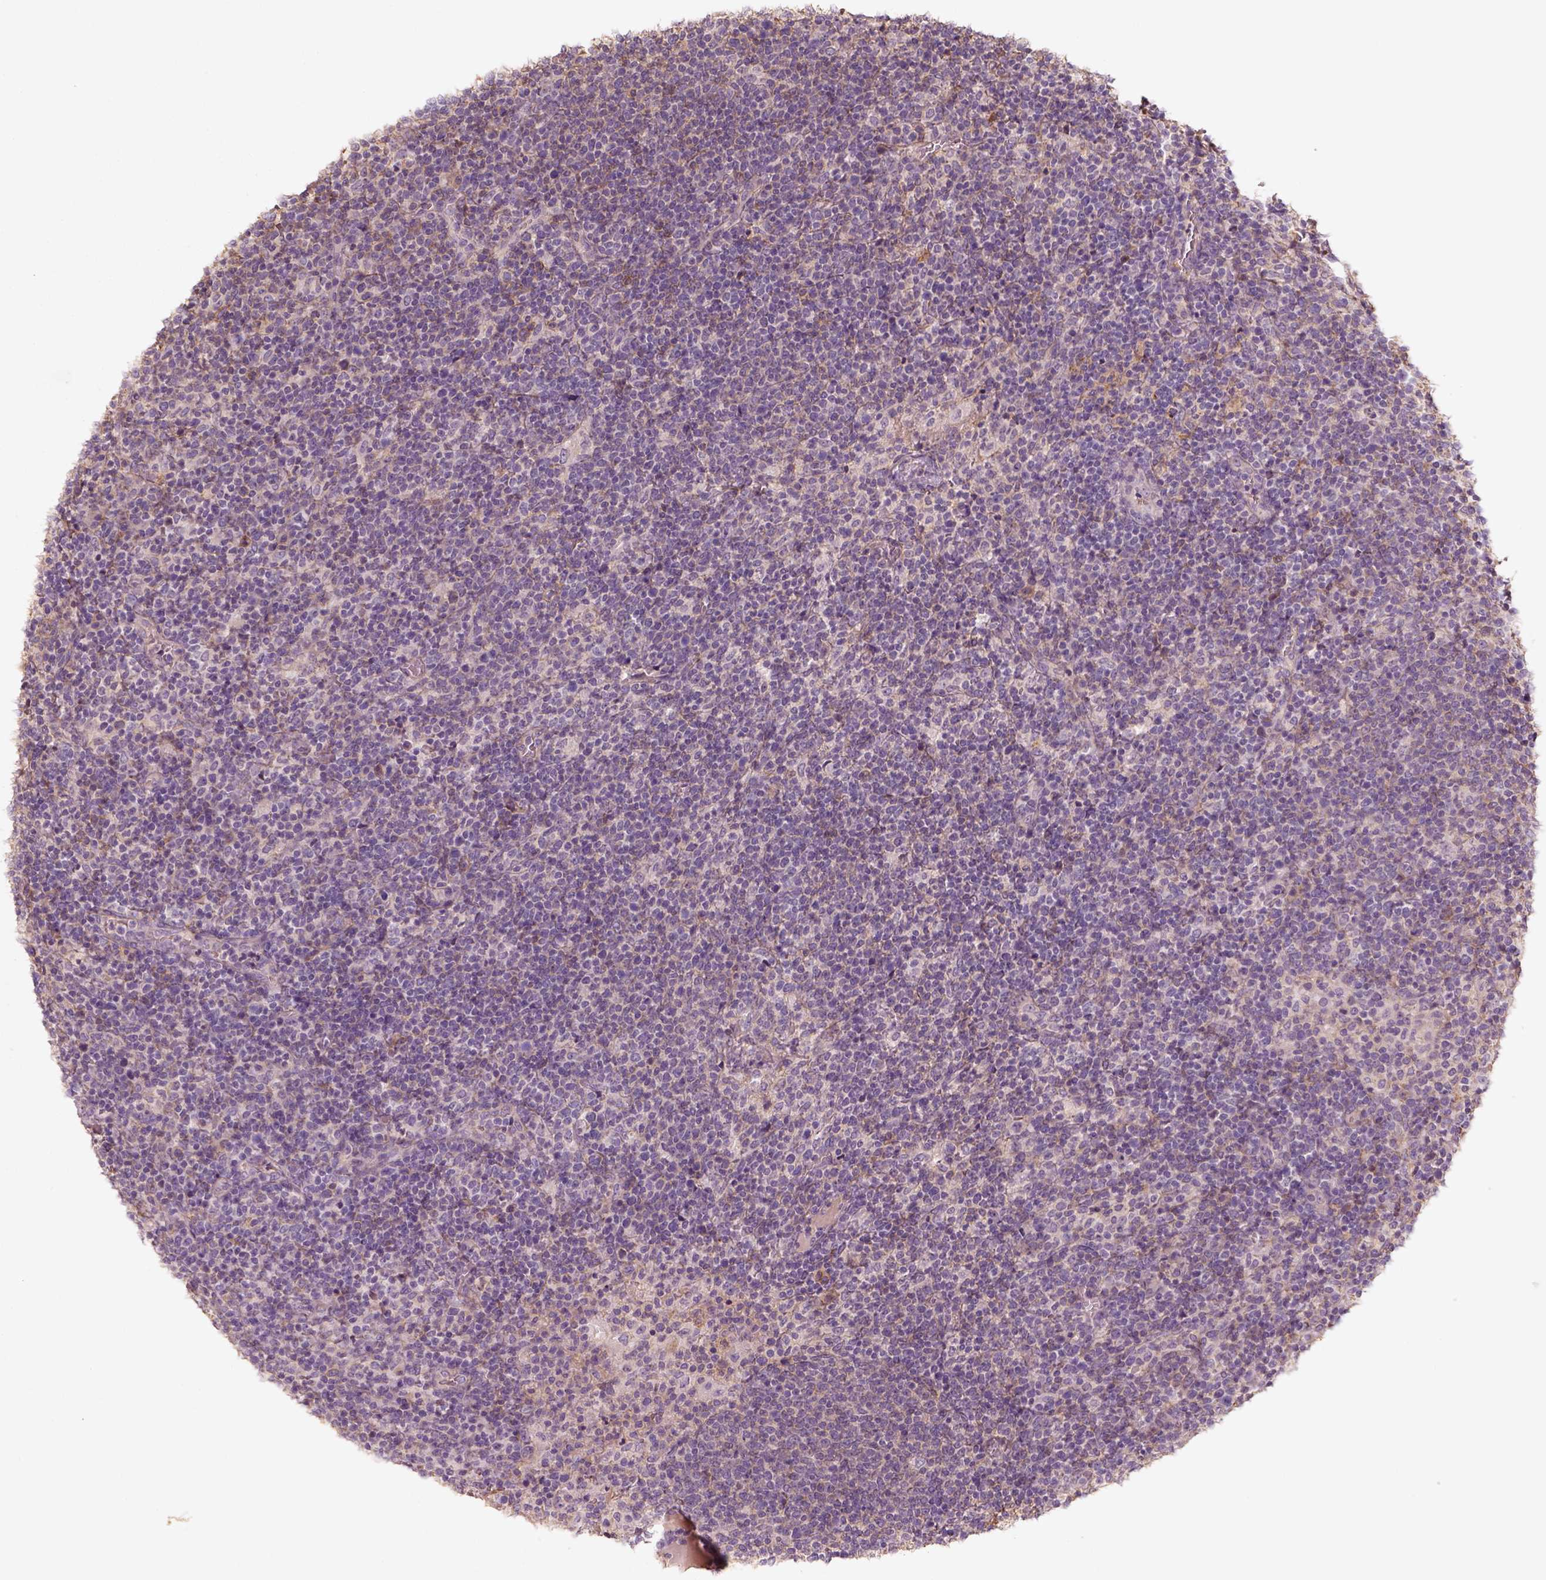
{"staining": {"intensity": "negative", "quantity": "none", "location": "none"}, "tissue": "lymphoma", "cell_type": "Tumor cells", "image_type": "cancer", "snomed": [{"axis": "morphology", "description": "Malignant lymphoma, non-Hodgkin's type, High grade"}, {"axis": "topography", "description": "Lymph node"}], "caption": "Tumor cells are negative for protein expression in human lymphoma.", "gene": "AQP9", "patient": {"sex": "male", "age": 61}}